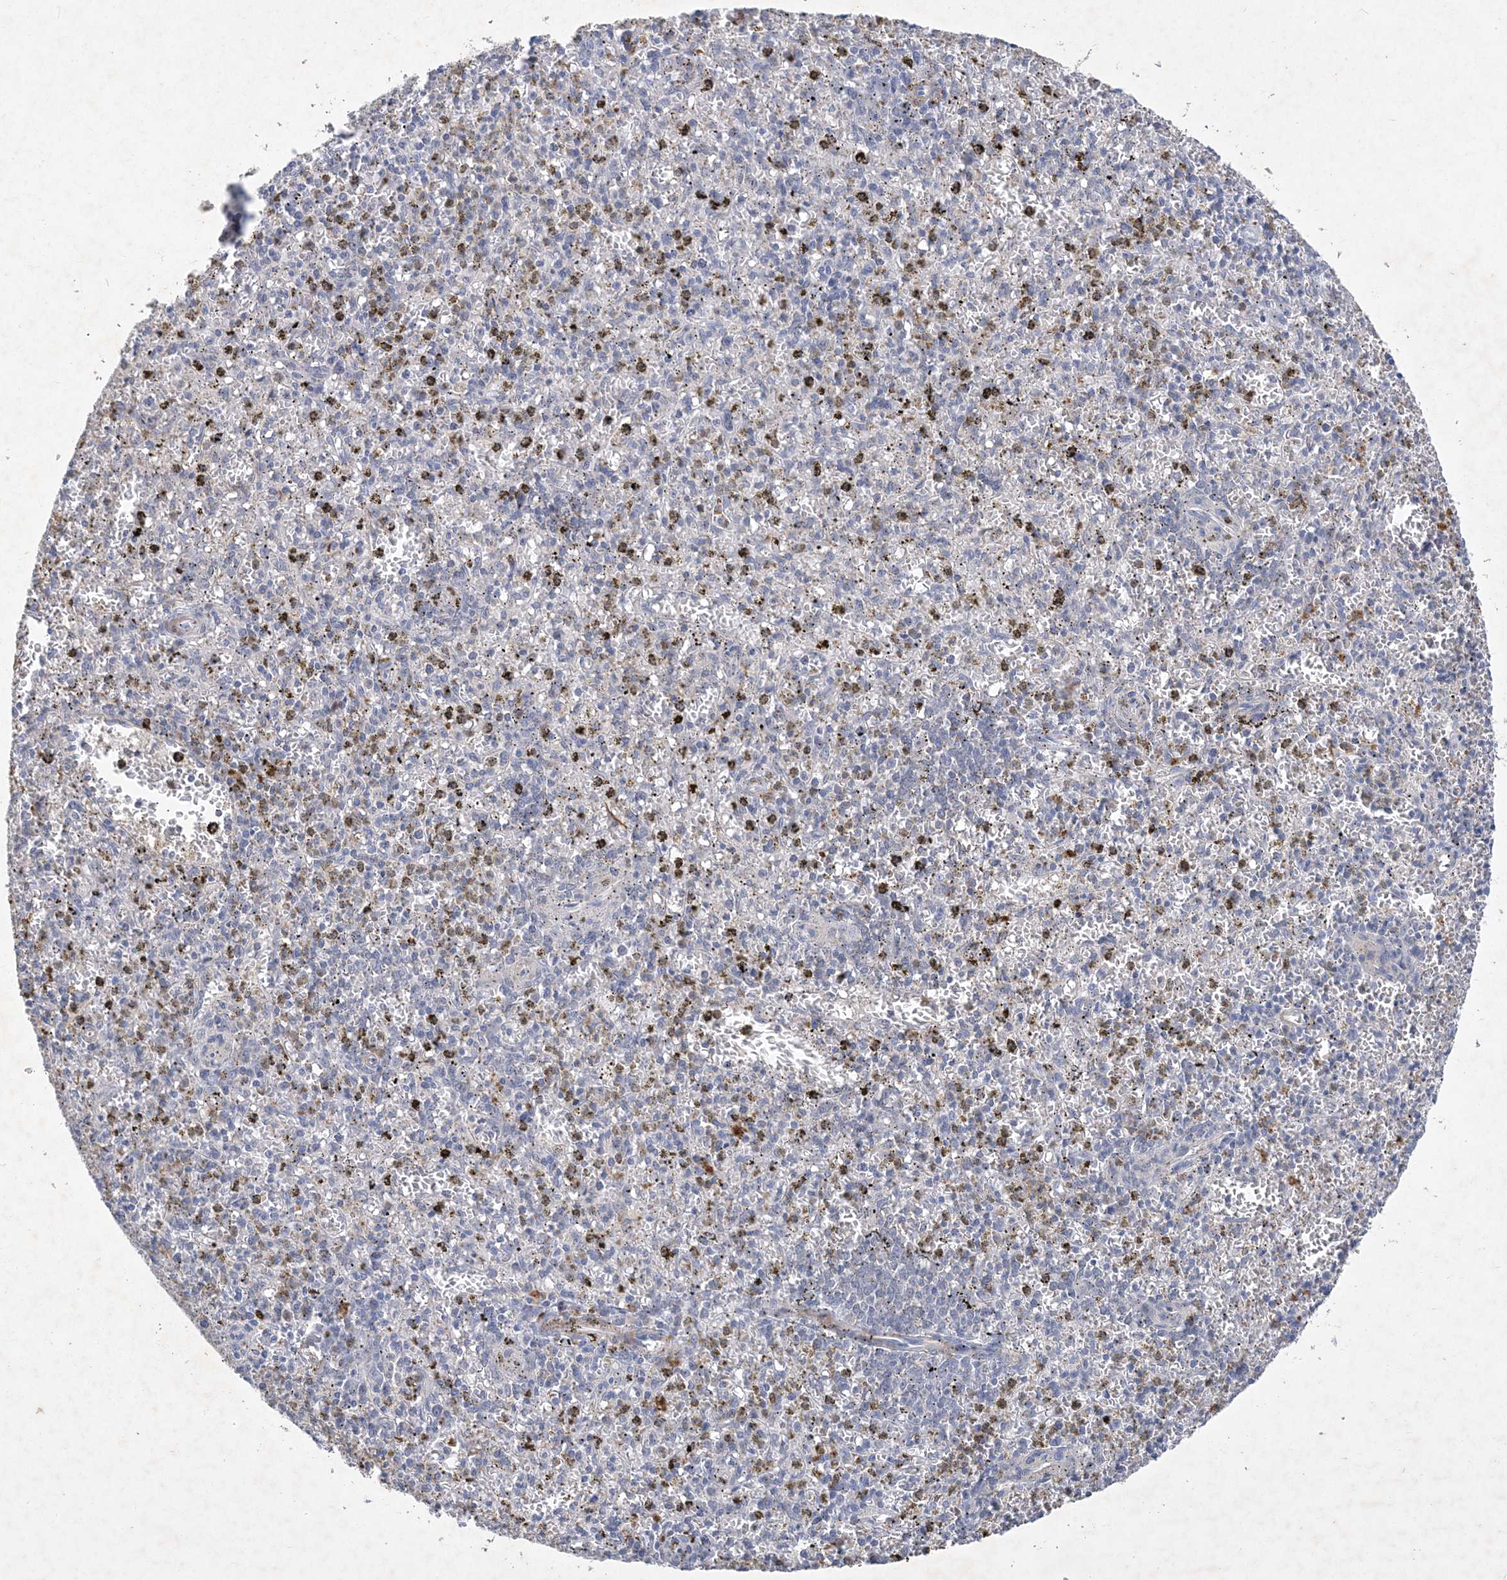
{"staining": {"intensity": "negative", "quantity": "none", "location": "none"}, "tissue": "spleen", "cell_type": "Cells in red pulp", "image_type": "normal", "snomed": [{"axis": "morphology", "description": "Normal tissue, NOS"}, {"axis": "topography", "description": "Spleen"}], "caption": "This is an immunohistochemistry (IHC) micrograph of benign spleen. There is no positivity in cells in red pulp.", "gene": "C11orf58", "patient": {"sex": "male", "age": 72}}